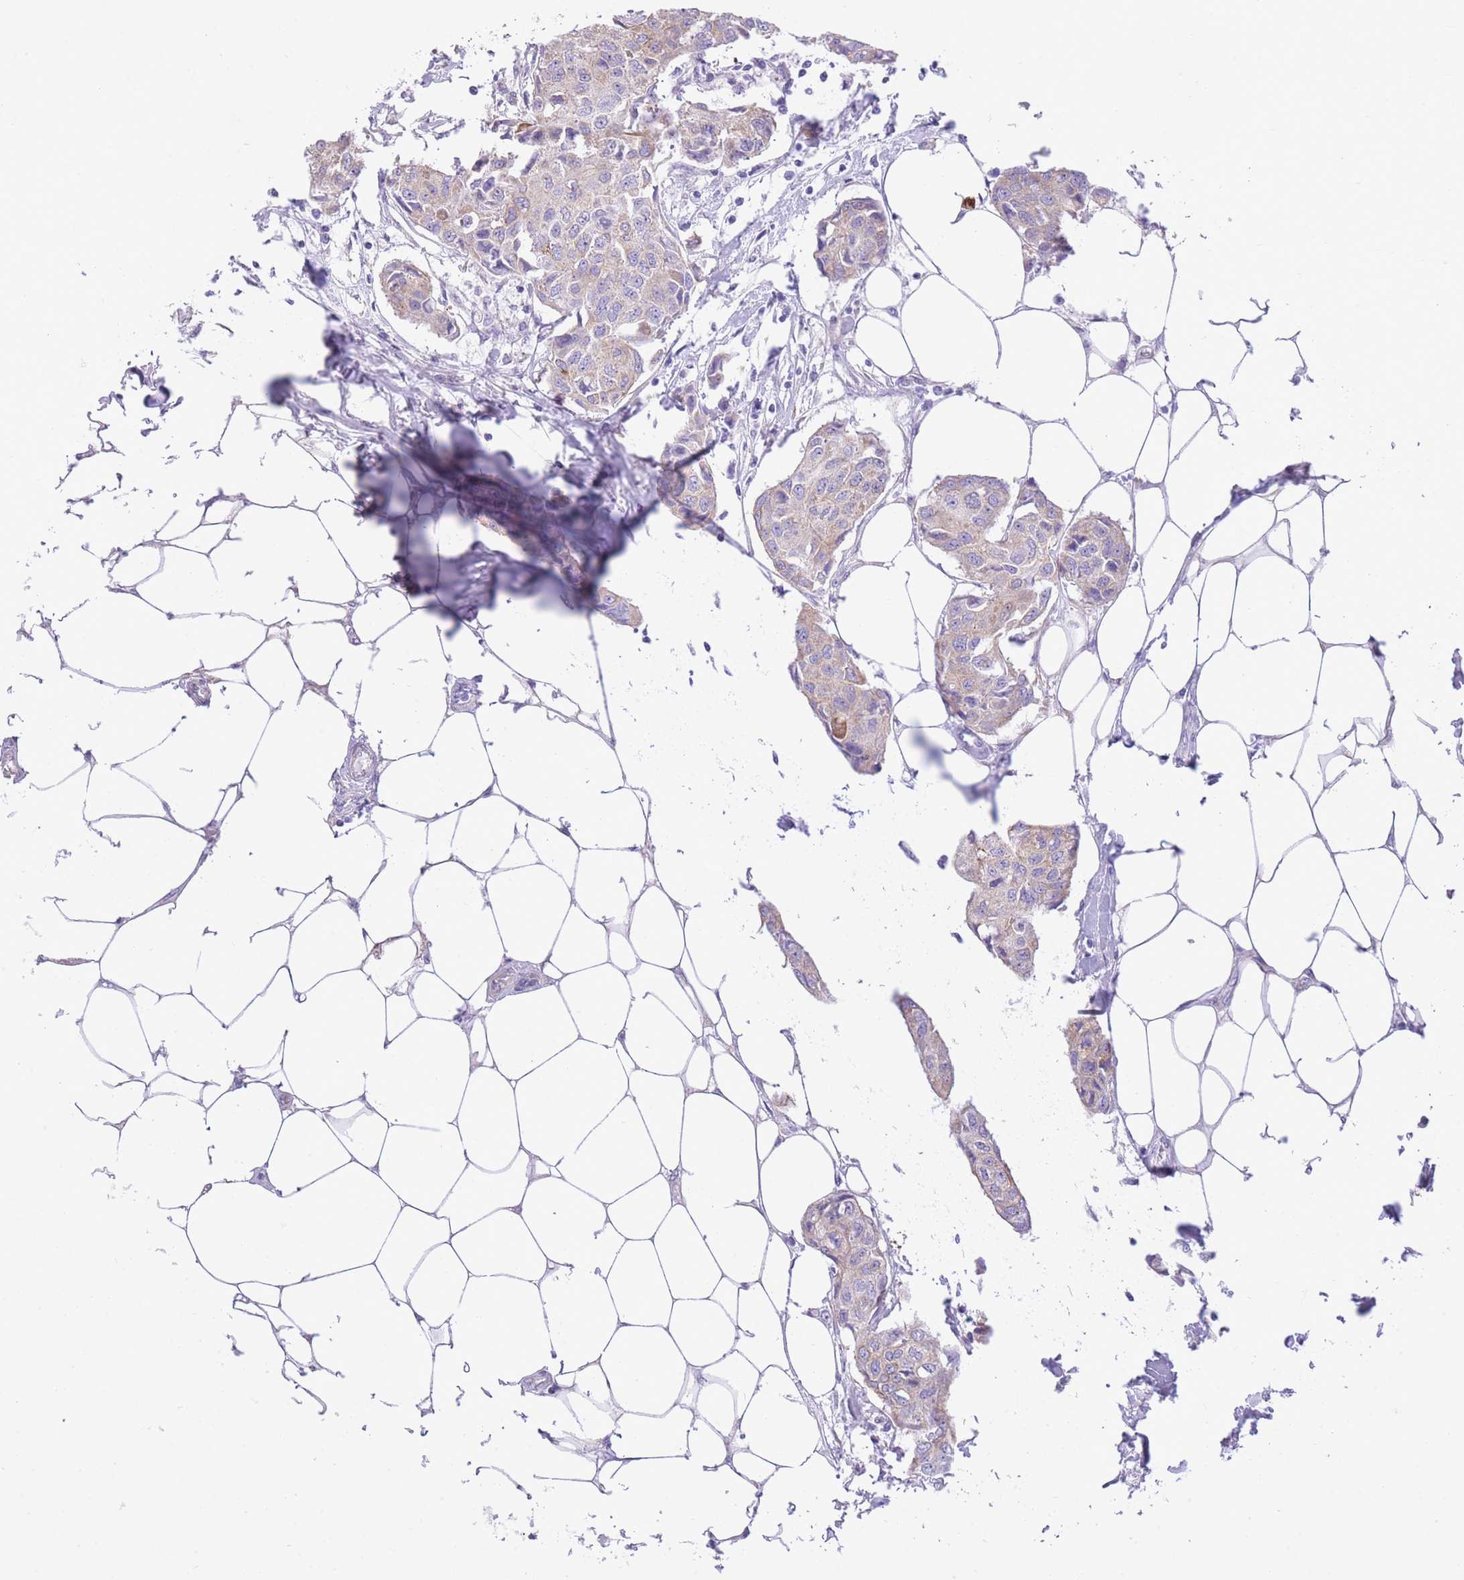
{"staining": {"intensity": "weak", "quantity": "25%-75%", "location": "cytoplasmic/membranous"}, "tissue": "breast cancer", "cell_type": "Tumor cells", "image_type": "cancer", "snomed": [{"axis": "morphology", "description": "Duct carcinoma"}, {"axis": "topography", "description": "Breast"}, {"axis": "topography", "description": "Lymph node"}], "caption": "Breast cancer stained with a protein marker displays weak staining in tumor cells.", "gene": "RHOU", "patient": {"sex": "female", "age": 80}}